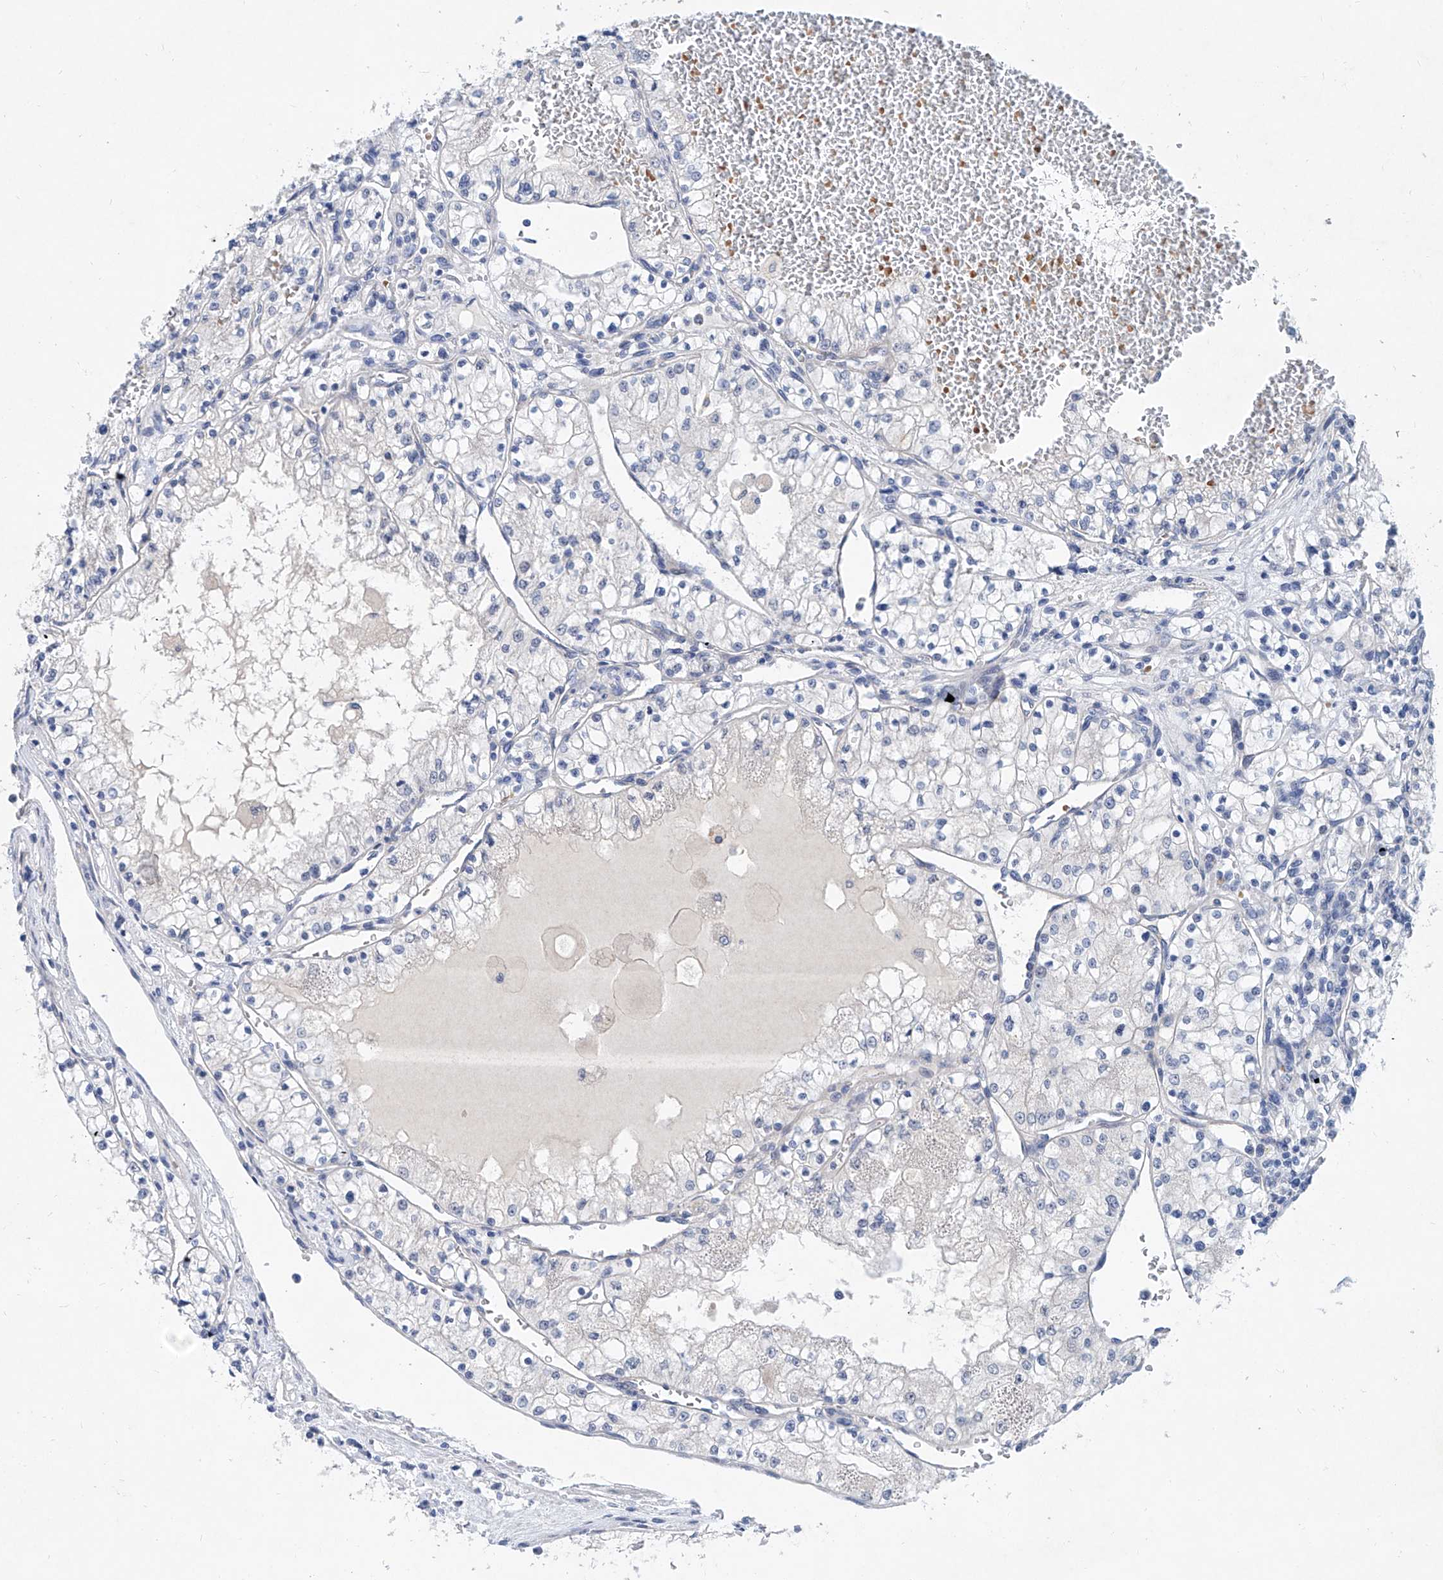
{"staining": {"intensity": "negative", "quantity": "none", "location": "none"}, "tissue": "renal cancer", "cell_type": "Tumor cells", "image_type": "cancer", "snomed": [{"axis": "morphology", "description": "Normal tissue, NOS"}, {"axis": "morphology", "description": "Adenocarcinoma, NOS"}, {"axis": "topography", "description": "Kidney"}], "caption": "This is an immunohistochemistry (IHC) image of human adenocarcinoma (renal). There is no expression in tumor cells.", "gene": "BPTF", "patient": {"sex": "male", "age": 68}}